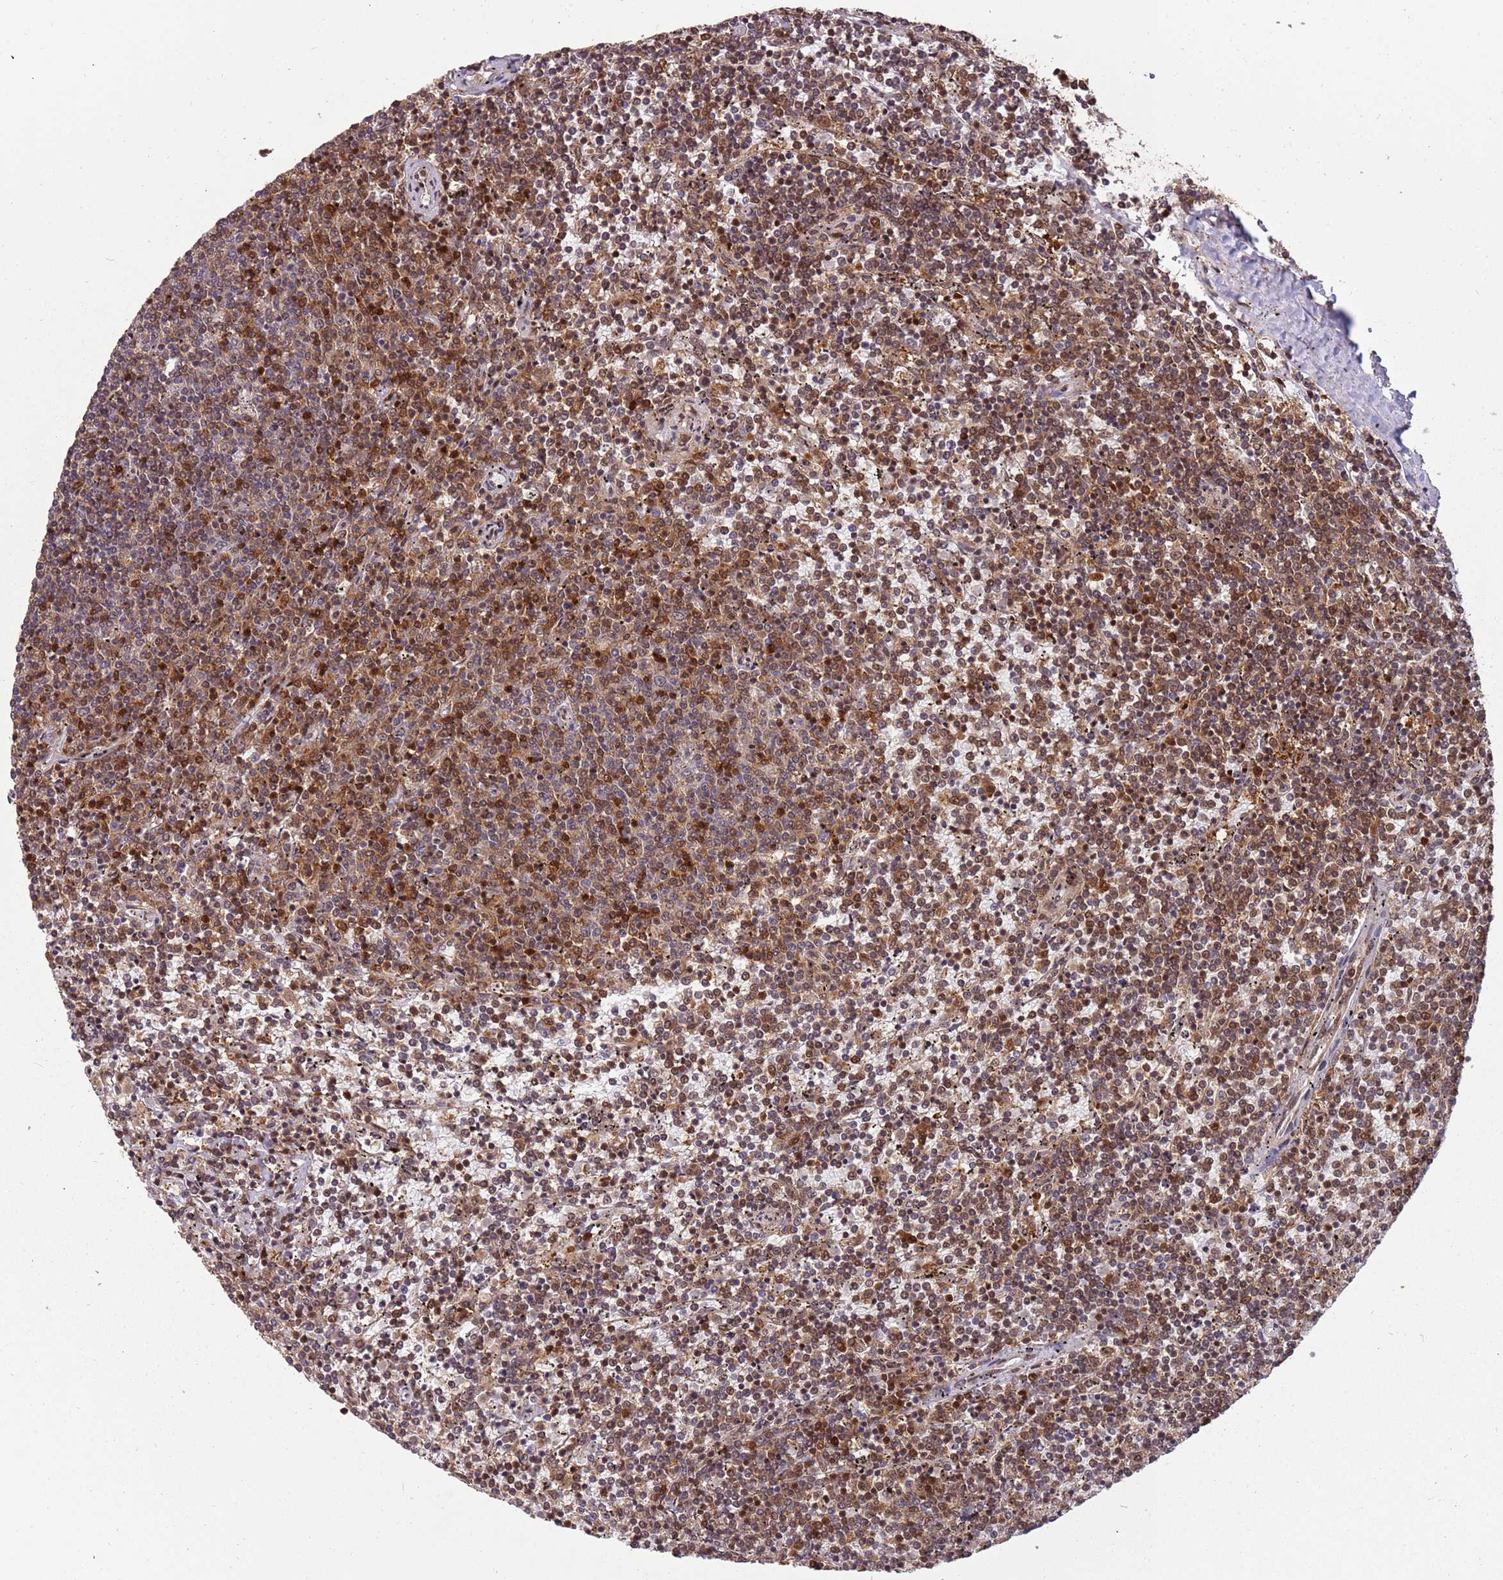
{"staining": {"intensity": "moderate", "quantity": ">75%", "location": "cytoplasmic/membranous,nuclear"}, "tissue": "lymphoma", "cell_type": "Tumor cells", "image_type": "cancer", "snomed": [{"axis": "morphology", "description": "Malignant lymphoma, non-Hodgkin's type, Low grade"}, {"axis": "topography", "description": "Spleen"}], "caption": "Protein expression analysis of lymphoma shows moderate cytoplasmic/membranous and nuclear expression in about >75% of tumor cells. The protein is shown in brown color, while the nuclei are stained blue.", "gene": "GBP2", "patient": {"sex": "female", "age": 50}}